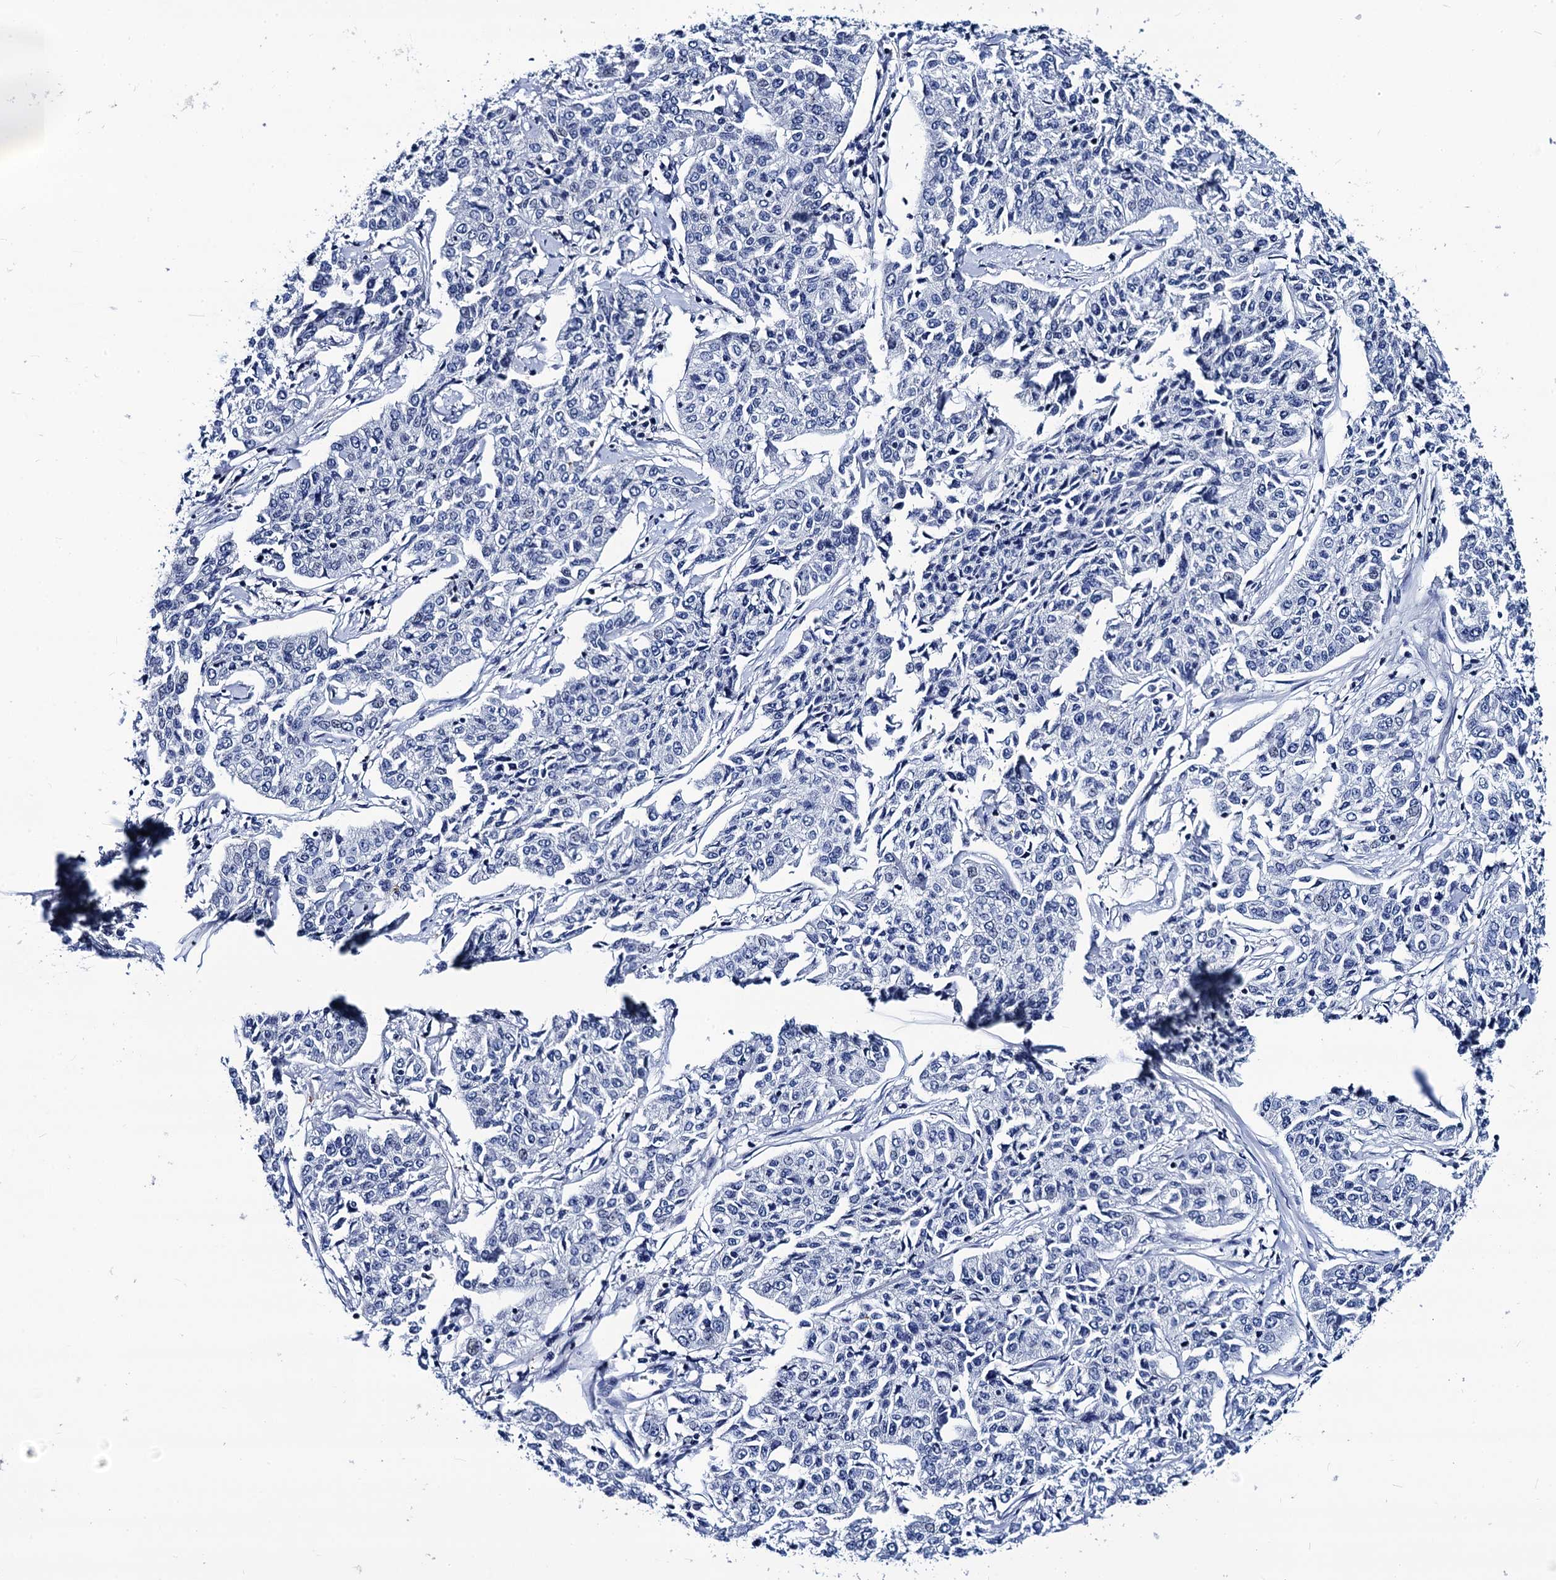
{"staining": {"intensity": "negative", "quantity": "none", "location": "none"}, "tissue": "cervical cancer", "cell_type": "Tumor cells", "image_type": "cancer", "snomed": [{"axis": "morphology", "description": "Squamous cell carcinoma, NOS"}, {"axis": "topography", "description": "Cervix"}], "caption": "Immunohistochemical staining of cervical squamous cell carcinoma demonstrates no significant staining in tumor cells. Nuclei are stained in blue.", "gene": "LRRC30", "patient": {"sex": "female", "age": 35}}